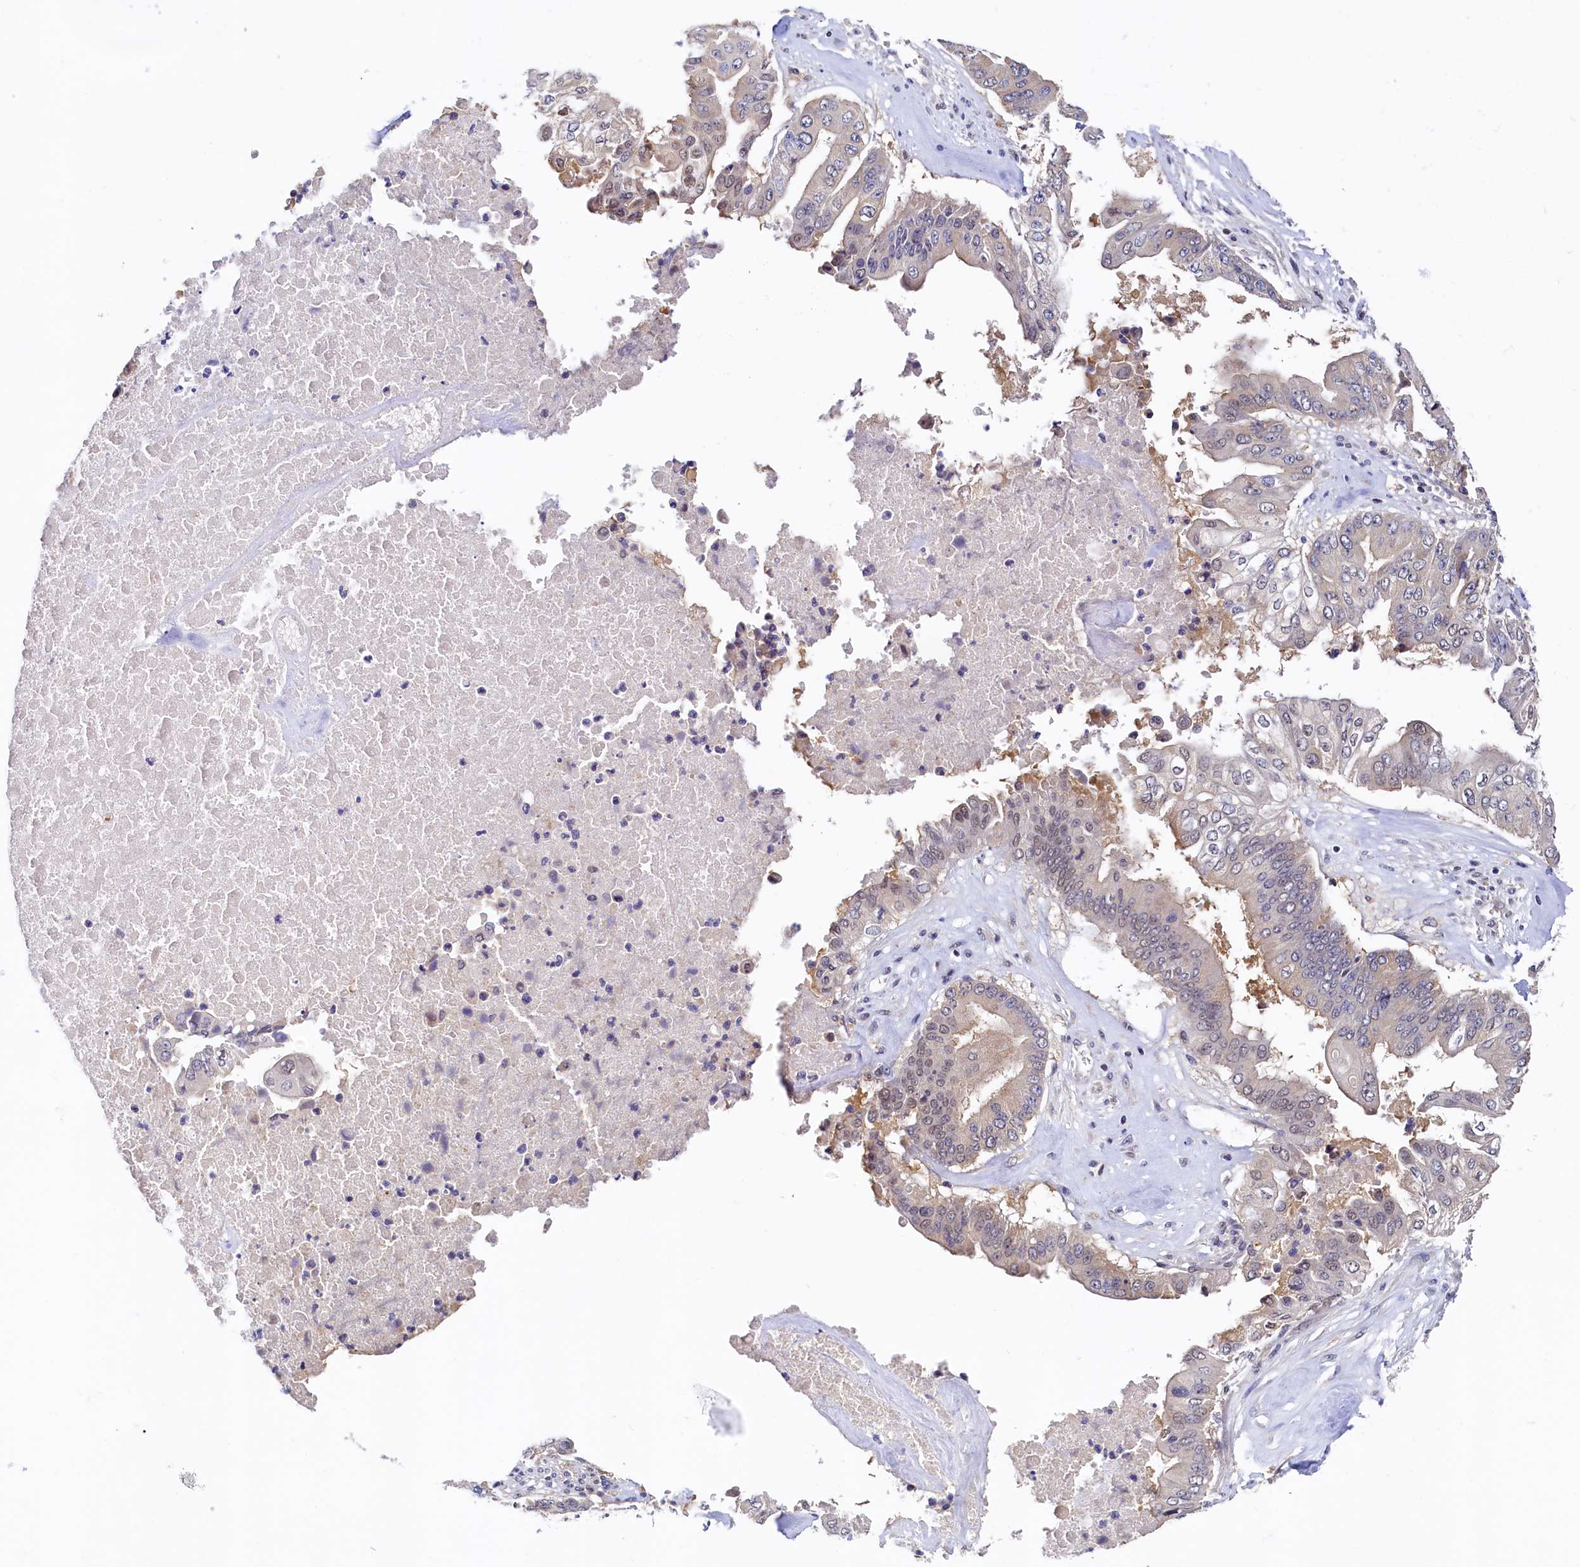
{"staining": {"intensity": "weak", "quantity": "<25%", "location": "cytoplasmic/membranous"}, "tissue": "pancreatic cancer", "cell_type": "Tumor cells", "image_type": "cancer", "snomed": [{"axis": "morphology", "description": "Adenocarcinoma, NOS"}, {"axis": "topography", "description": "Pancreas"}], "caption": "The image displays no significant positivity in tumor cells of adenocarcinoma (pancreatic).", "gene": "PAAF1", "patient": {"sex": "female", "age": 77}}